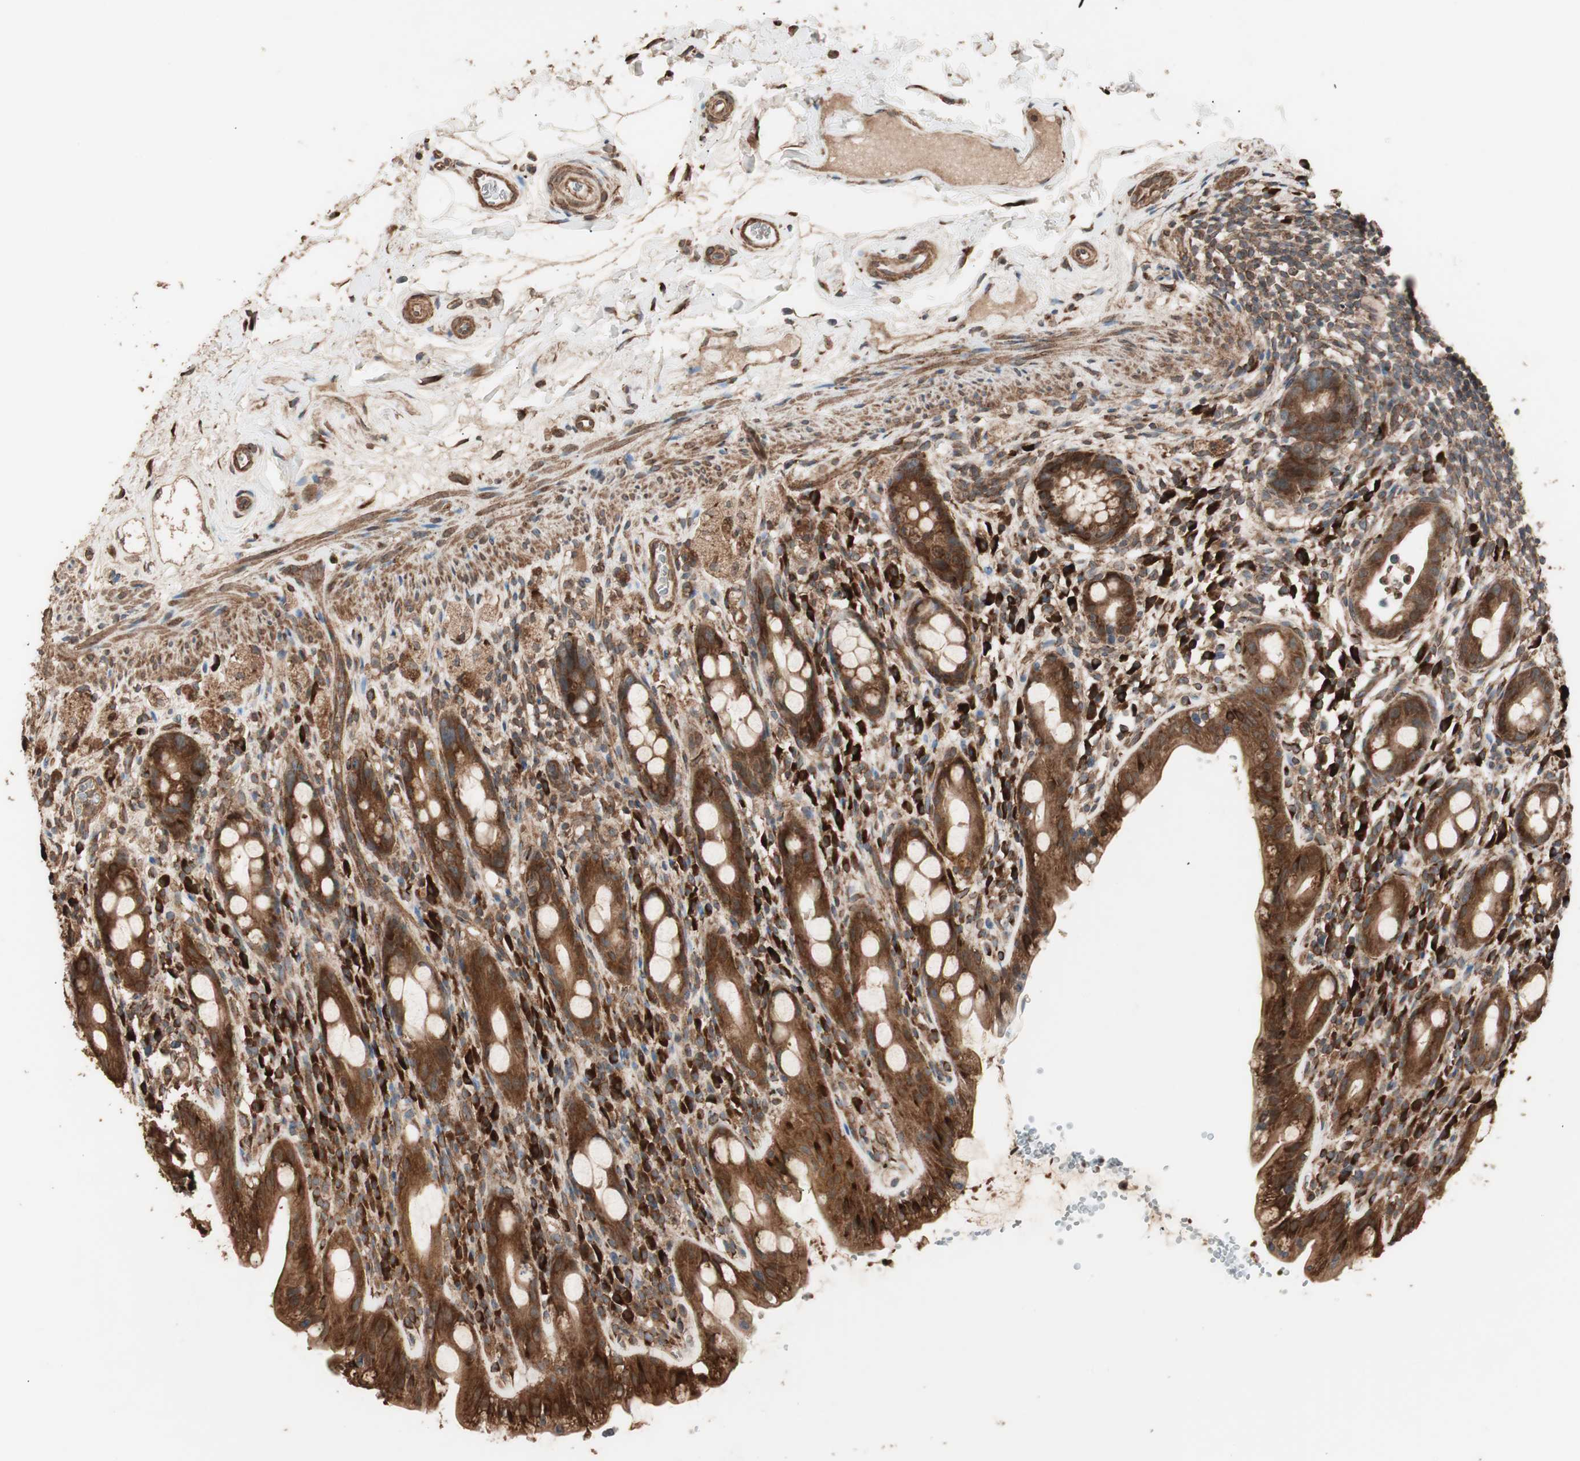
{"staining": {"intensity": "strong", "quantity": ">75%", "location": "cytoplasmic/membranous"}, "tissue": "rectum", "cell_type": "Glandular cells", "image_type": "normal", "snomed": [{"axis": "morphology", "description": "Normal tissue, NOS"}, {"axis": "topography", "description": "Rectum"}], "caption": "Immunohistochemistry (IHC) staining of normal rectum, which displays high levels of strong cytoplasmic/membranous expression in approximately >75% of glandular cells indicating strong cytoplasmic/membranous protein staining. The staining was performed using DAB (3,3'-diaminobenzidine) (brown) for protein detection and nuclei were counterstained in hematoxylin (blue).", "gene": "LZTS1", "patient": {"sex": "male", "age": 44}}